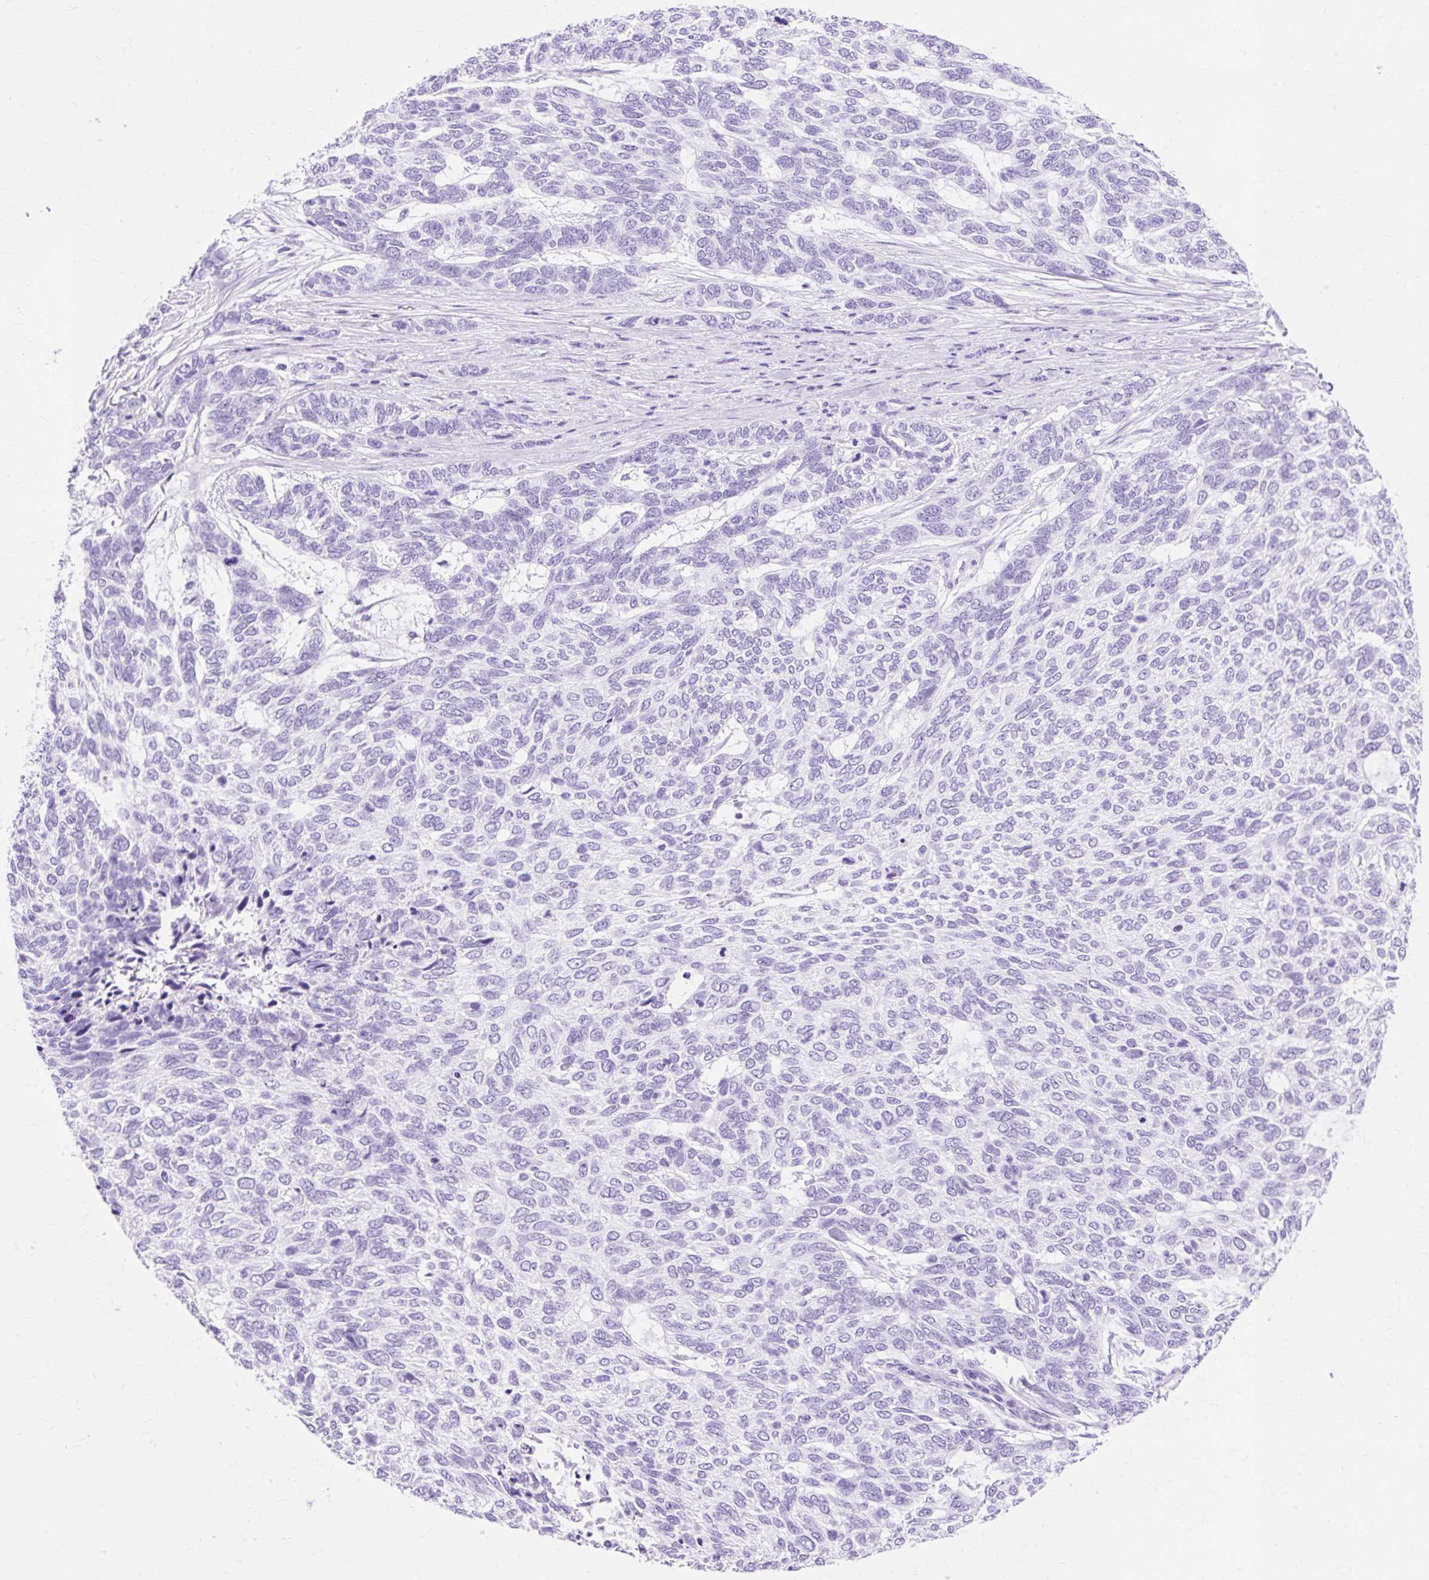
{"staining": {"intensity": "negative", "quantity": "none", "location": "none"}, "tissue": "skin cancer", "cell_type": "Tumor cells", "image_type": "cancer", "snomed": [{"axis": "morphology", "description": "Basal cell carcinoma"}, {"axis": "topography", "description": "Skin"}], "caption": "Histopathology image shows no significant protein positivity in tumor cells of basal cell carcinoma (skin). (DAB immunohistochemistry visualized using brightfield microscopy, high magnification).", "gene": "MBP", "patient": {"sex": "female", "age": 65}}